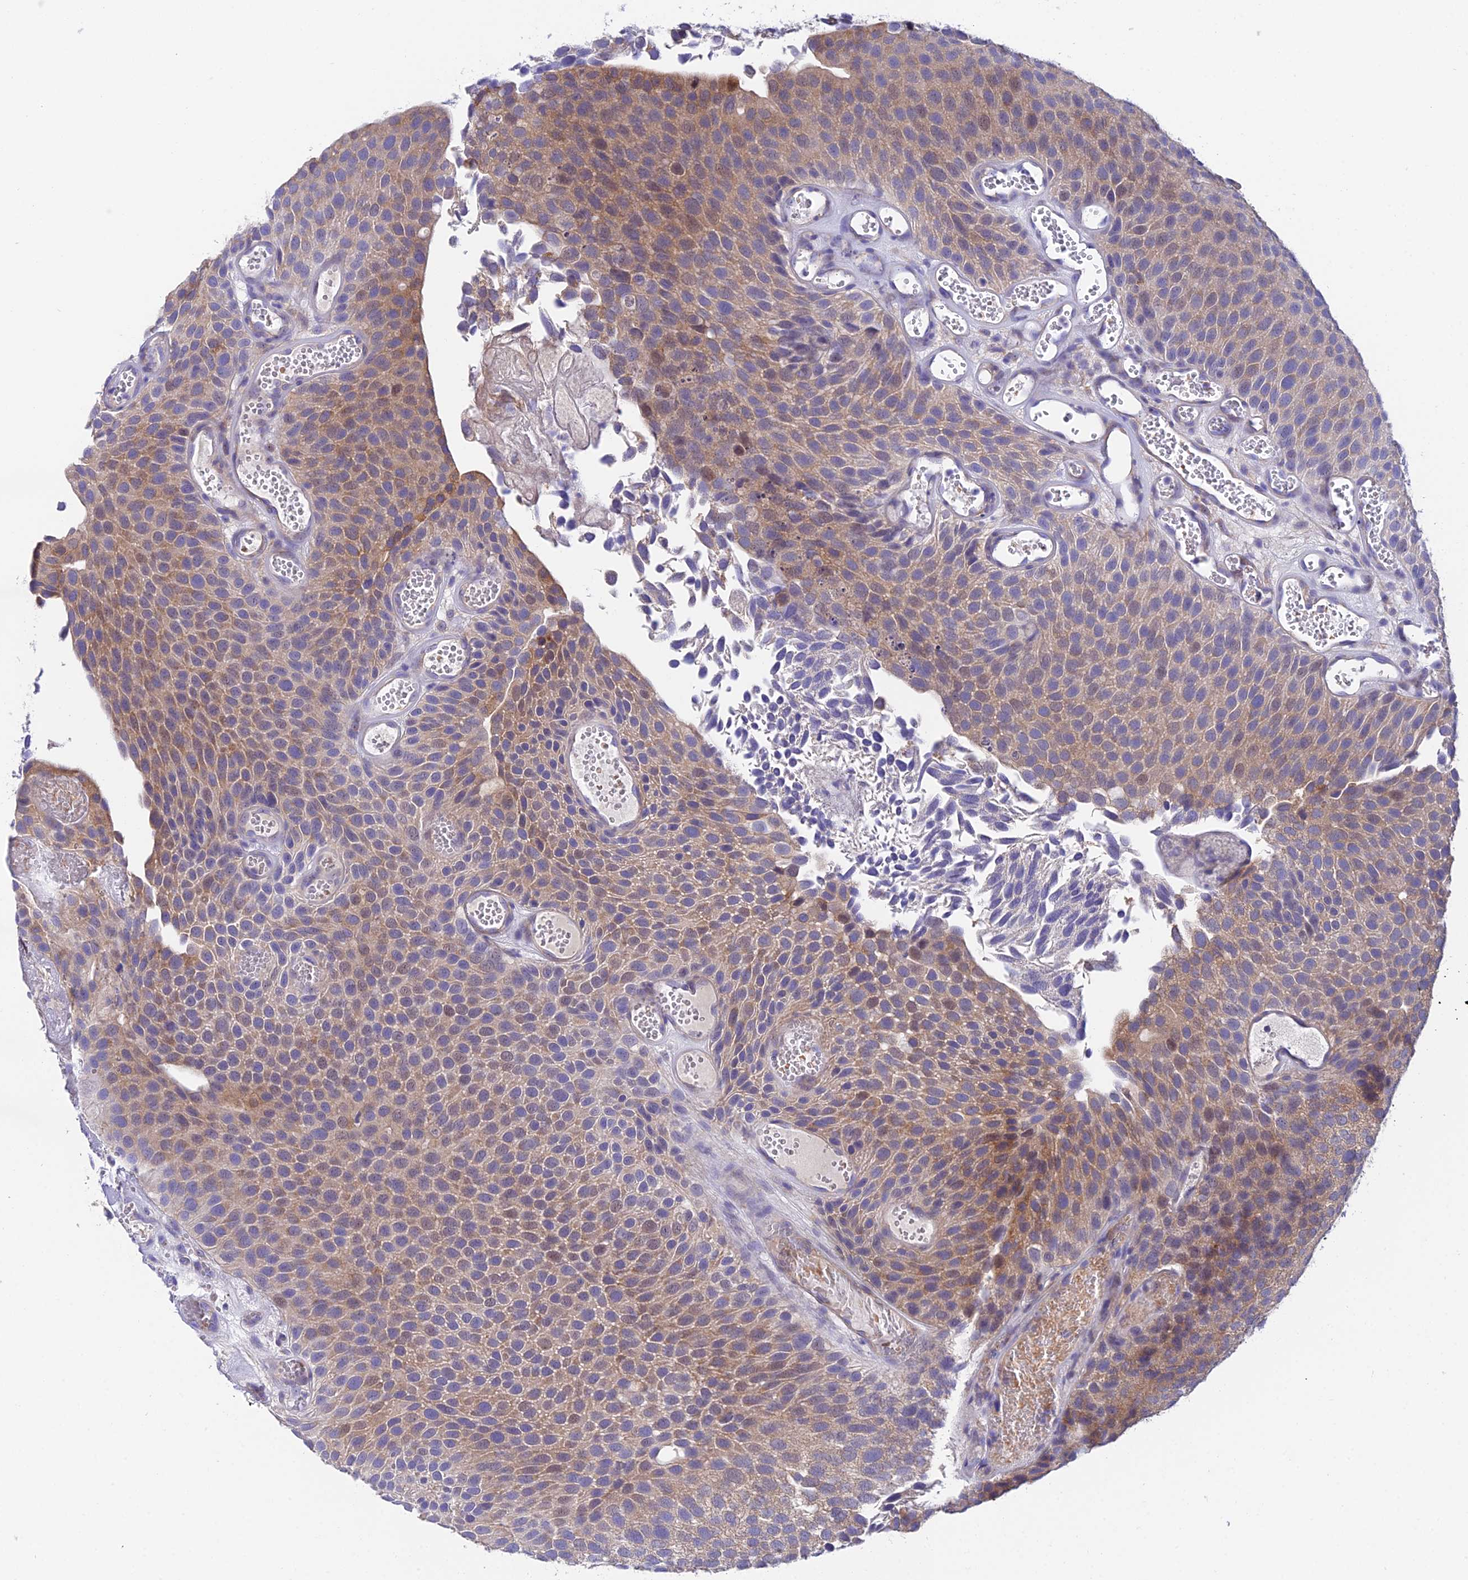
{"staining": {"intensity": "moderate", "quantity": "25%-75%", "location": "cytoplasmic/membranous,nuclear"}, "tissue": "urothelial cancer", "cell_type": "Tumor cells", "image_type": "cancer", "snomed": [{"axis": "morphology", "description": "Urothelial carcinoma, Low grade"}, {"axis": "topography", "description": "Urinary bladder"}], "caption": "Moderate cytoplasmic/membranous and nuclear positivity is identified in approximately 25%-75% of tumor cells in urothelial cancer.", "gene": "DUSP29", "patient": {"sex": "male", "age": 89}}